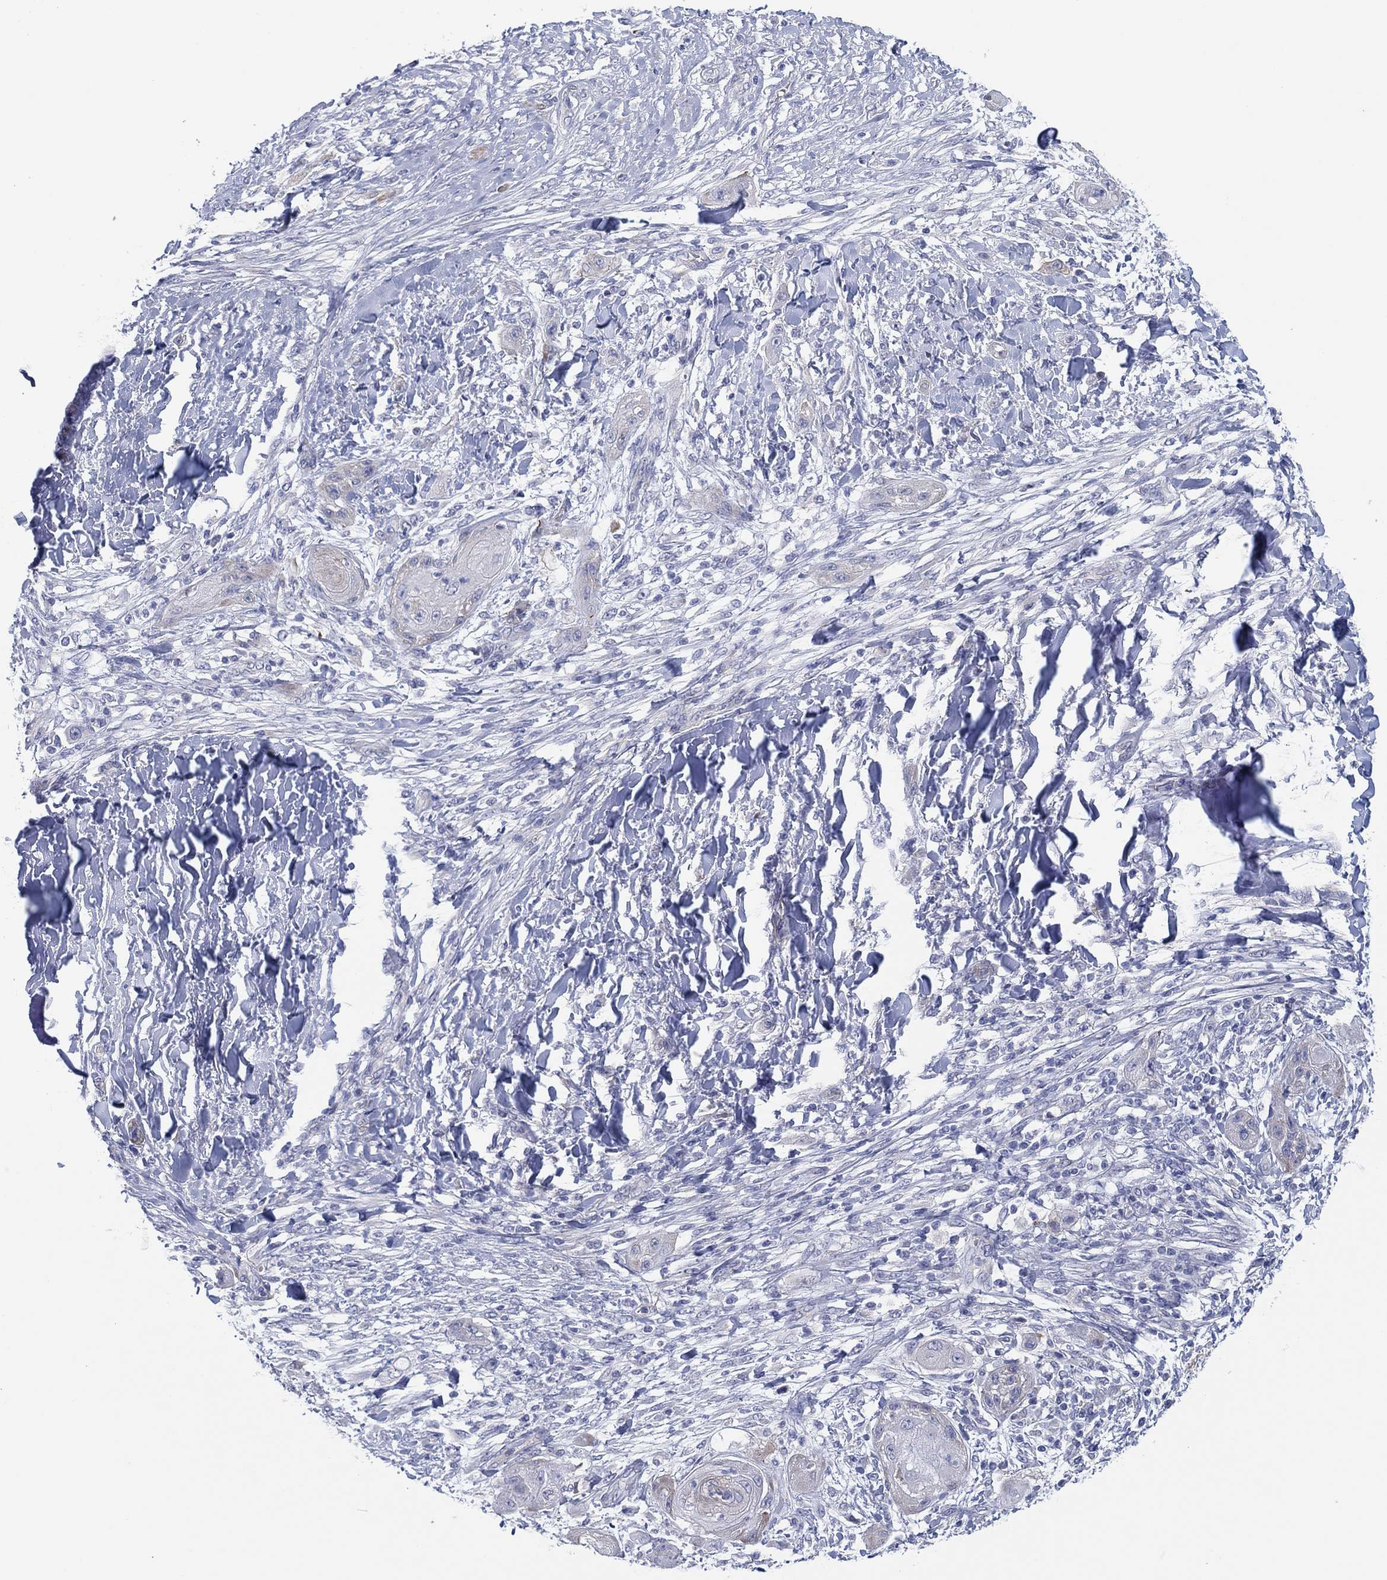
{"staining": {"intensity": "negative", "quantity": "none", "location": "none"}, "tissue": "skin cancer", "cell_type": "Tumor cells", "image_type": "cancer", "snomed": [{"axis": "morphology", "description": "Squamous cell carcinoma, NOS"}, {"axis": "topography", "description": "Skin"}], "caption": "An immunohistochemistry (IHC) image of skin cancer (squamous cell carcinoma) is shown. There is no staining in tumor cells of skin cancer (squamous cell carcinoma). (Brightfield microscopy of DAB immunohistochemistry at high magnification).", "gene": "HEATR4", "patient": {"sex": "male", "age": 62}}